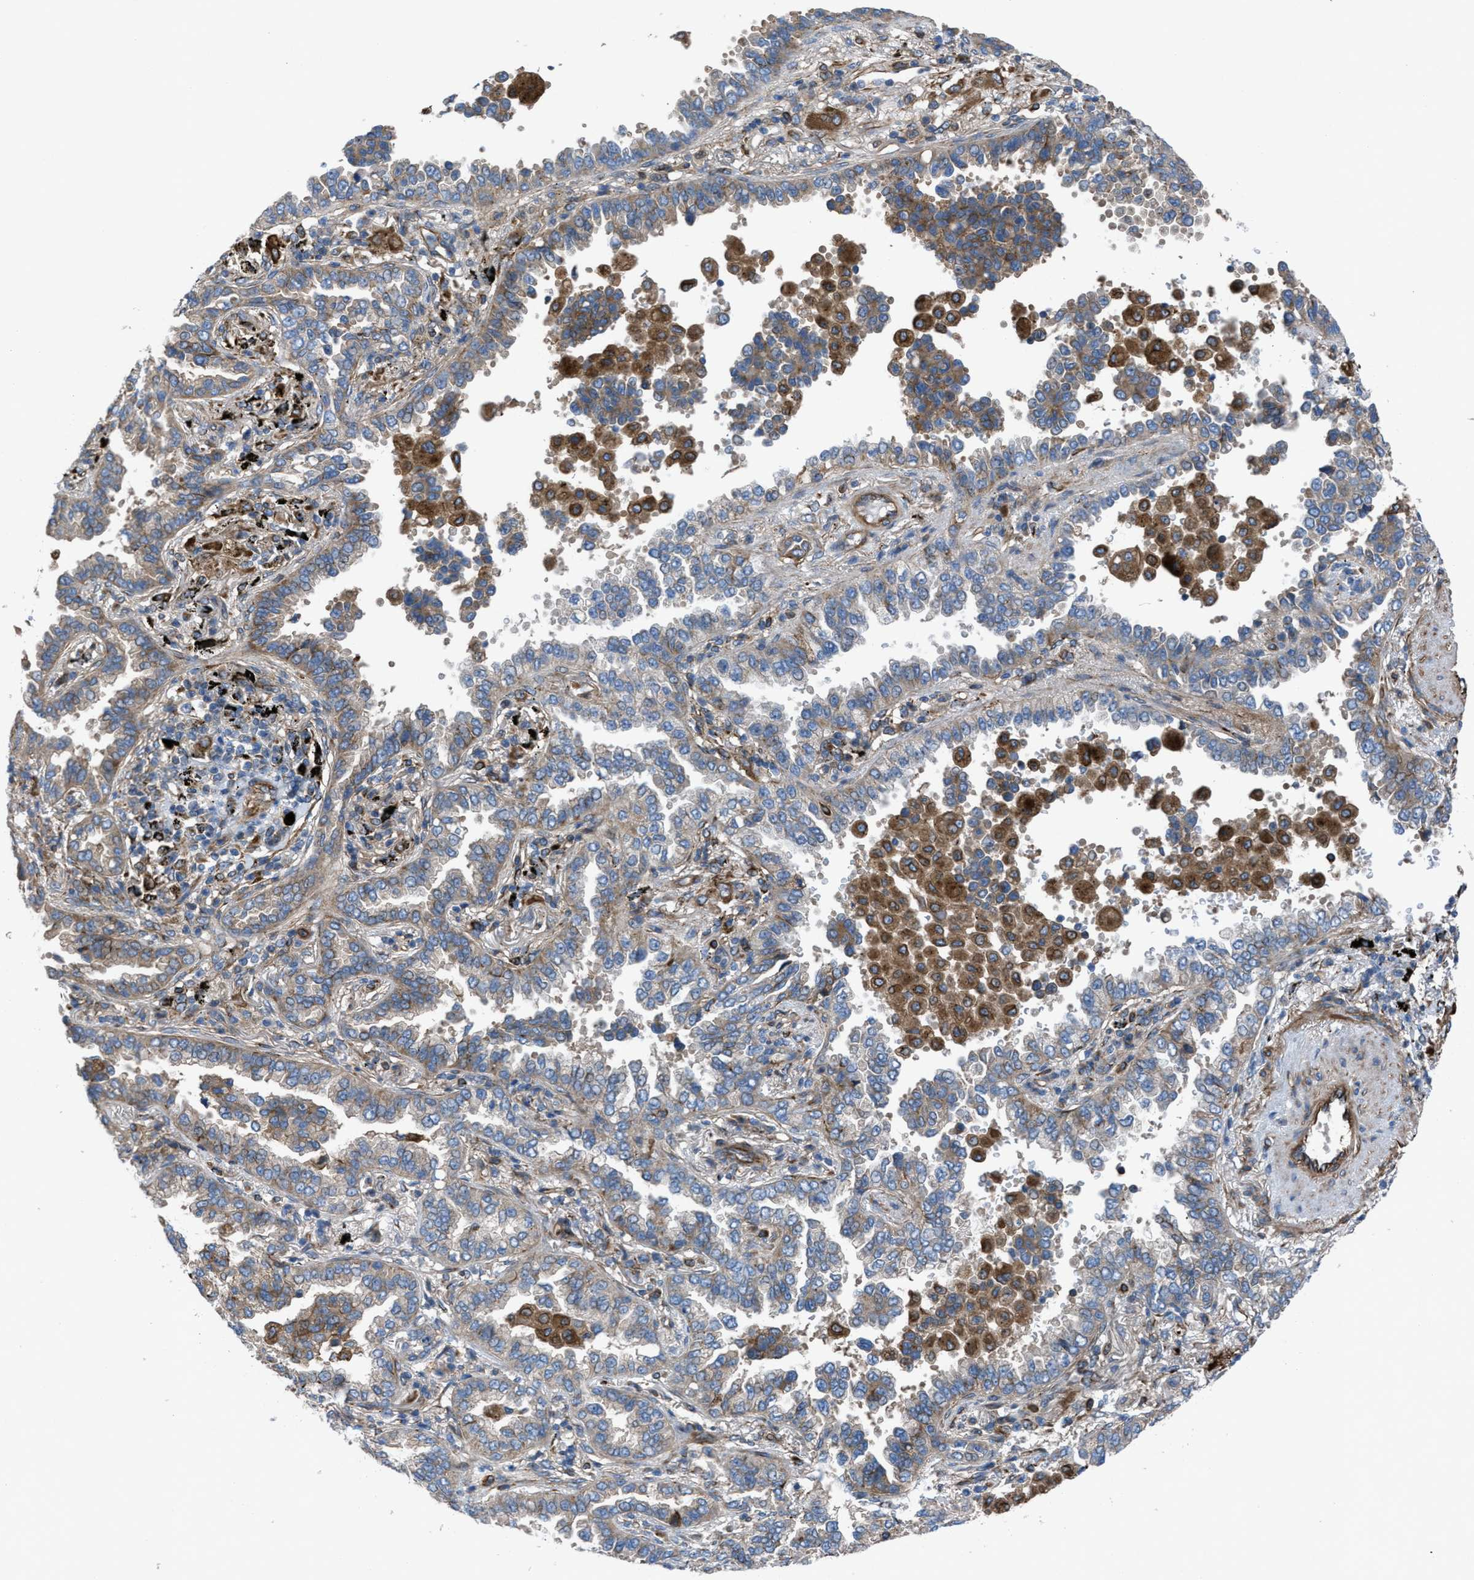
{"staining": {"intensity": "weak", "quantity": "25%-75%", "location": "cytoplasmic/membranous"}, "tissue": "lung cancer", "cell_type": "Tumor cells", "image_type": "cancer", "snomed": [{"axis": "morphology", "description": "Normal tissue, NOS"}, {"axis": "morphology", "description": "Adenocarcinoma, NOS"}, {"axis": "topography", "description": "Lung"}], "caption": "Immunohistochemical staining of lung adenocarcinoma exhibits low levels of weak cytoplasmic/membranous protein staining in approximately 25%-75% of tumor cells.", "gene": "SLC6A9", "patient": {"sex": "male", "age": 59}}